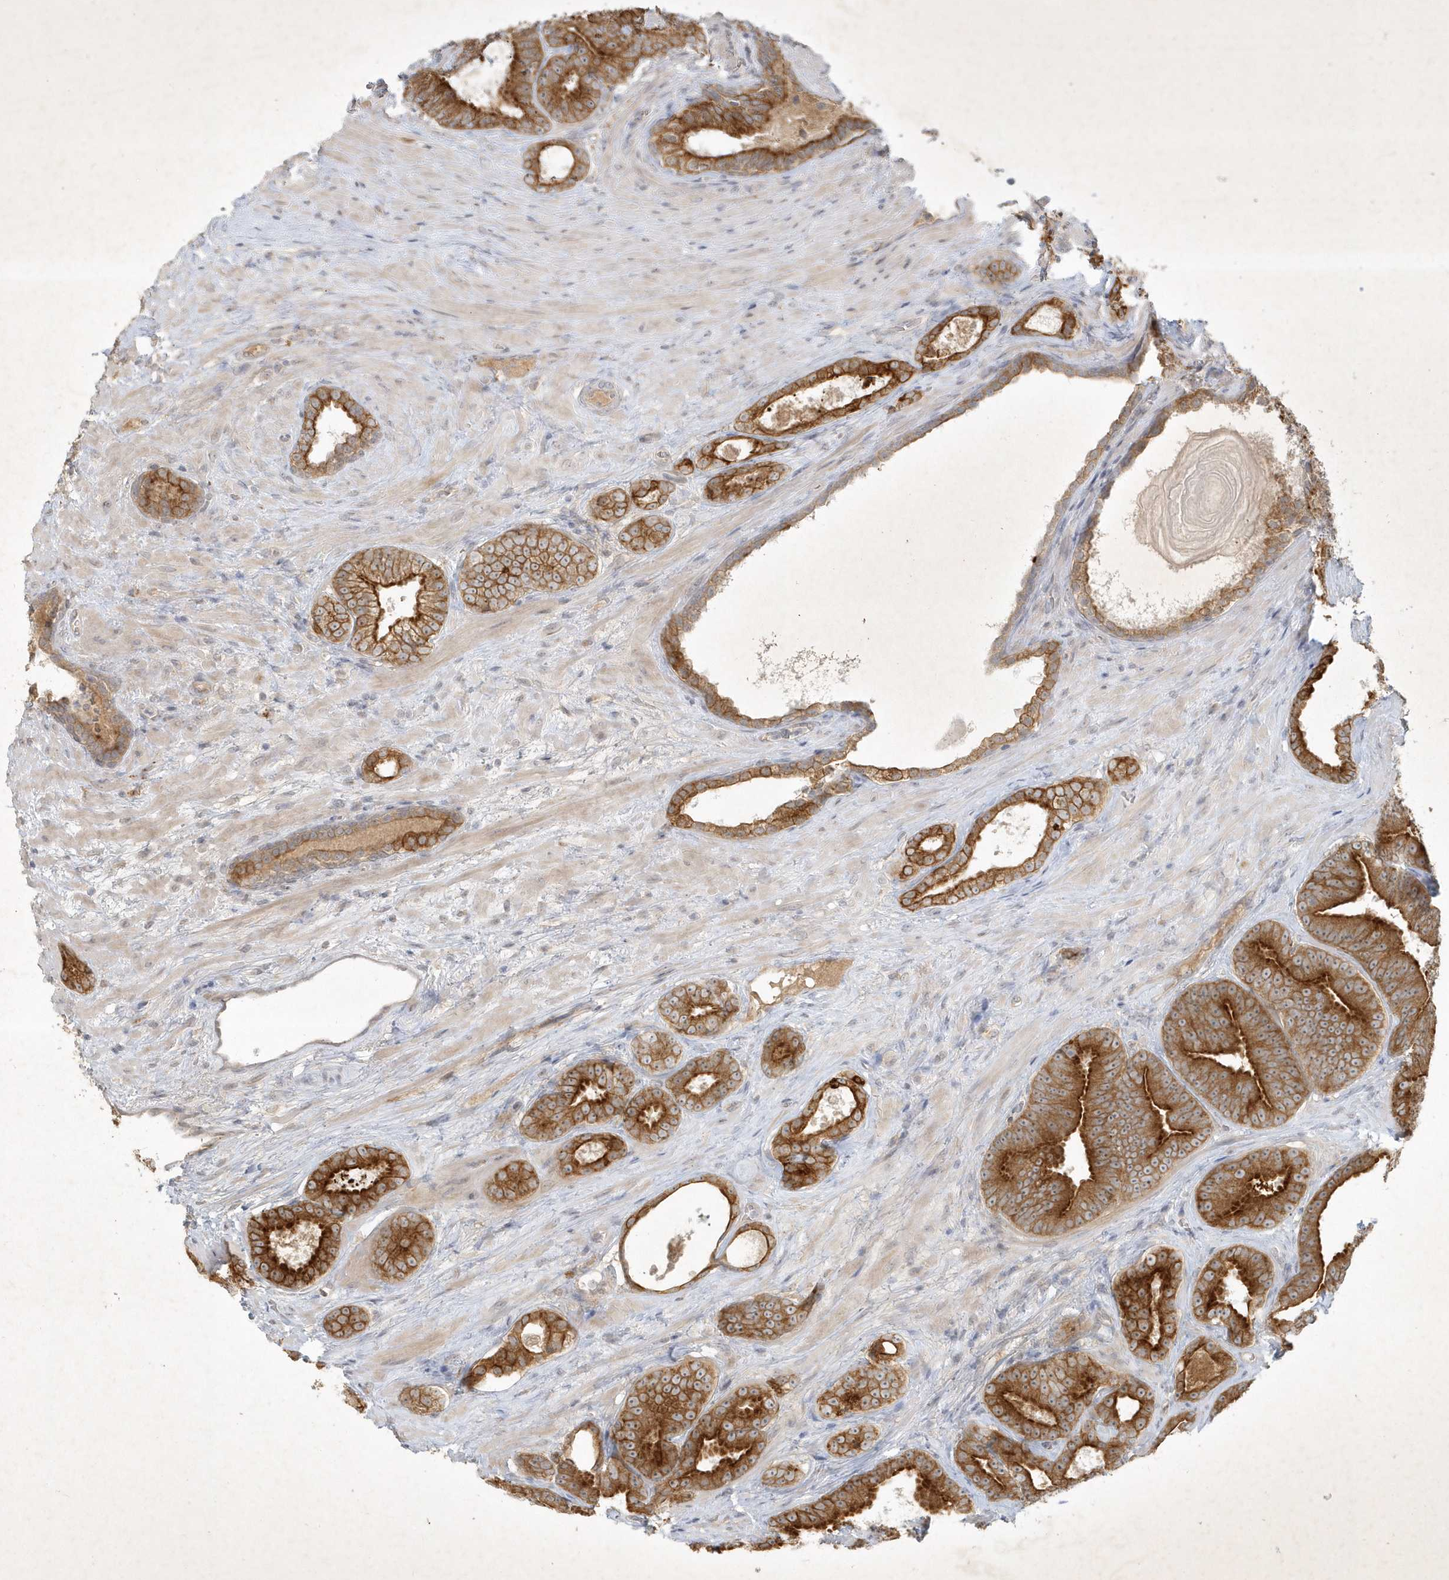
{"staining": {"intensity": "strong", "quantity": ">75%", "location": "cytoplasmic/membranous"}, "tissue": "prostate cancer", "cell_type": "Tumor cells", "image_type": "cancer", "snomed": [{"axis": "morphology", "description": "Adenocarcinoma, High grade"}, {"axis": "topography", "description": "Prostate"}], "caption": "Protein expression analysis of human high-grade adenocarcinoma (prostate) reveals strong cytoplasmic/membranous staining in about >75% of tumor cells.", "gene": "BOD1", "patient": {"sex": "male", "age": 66}}